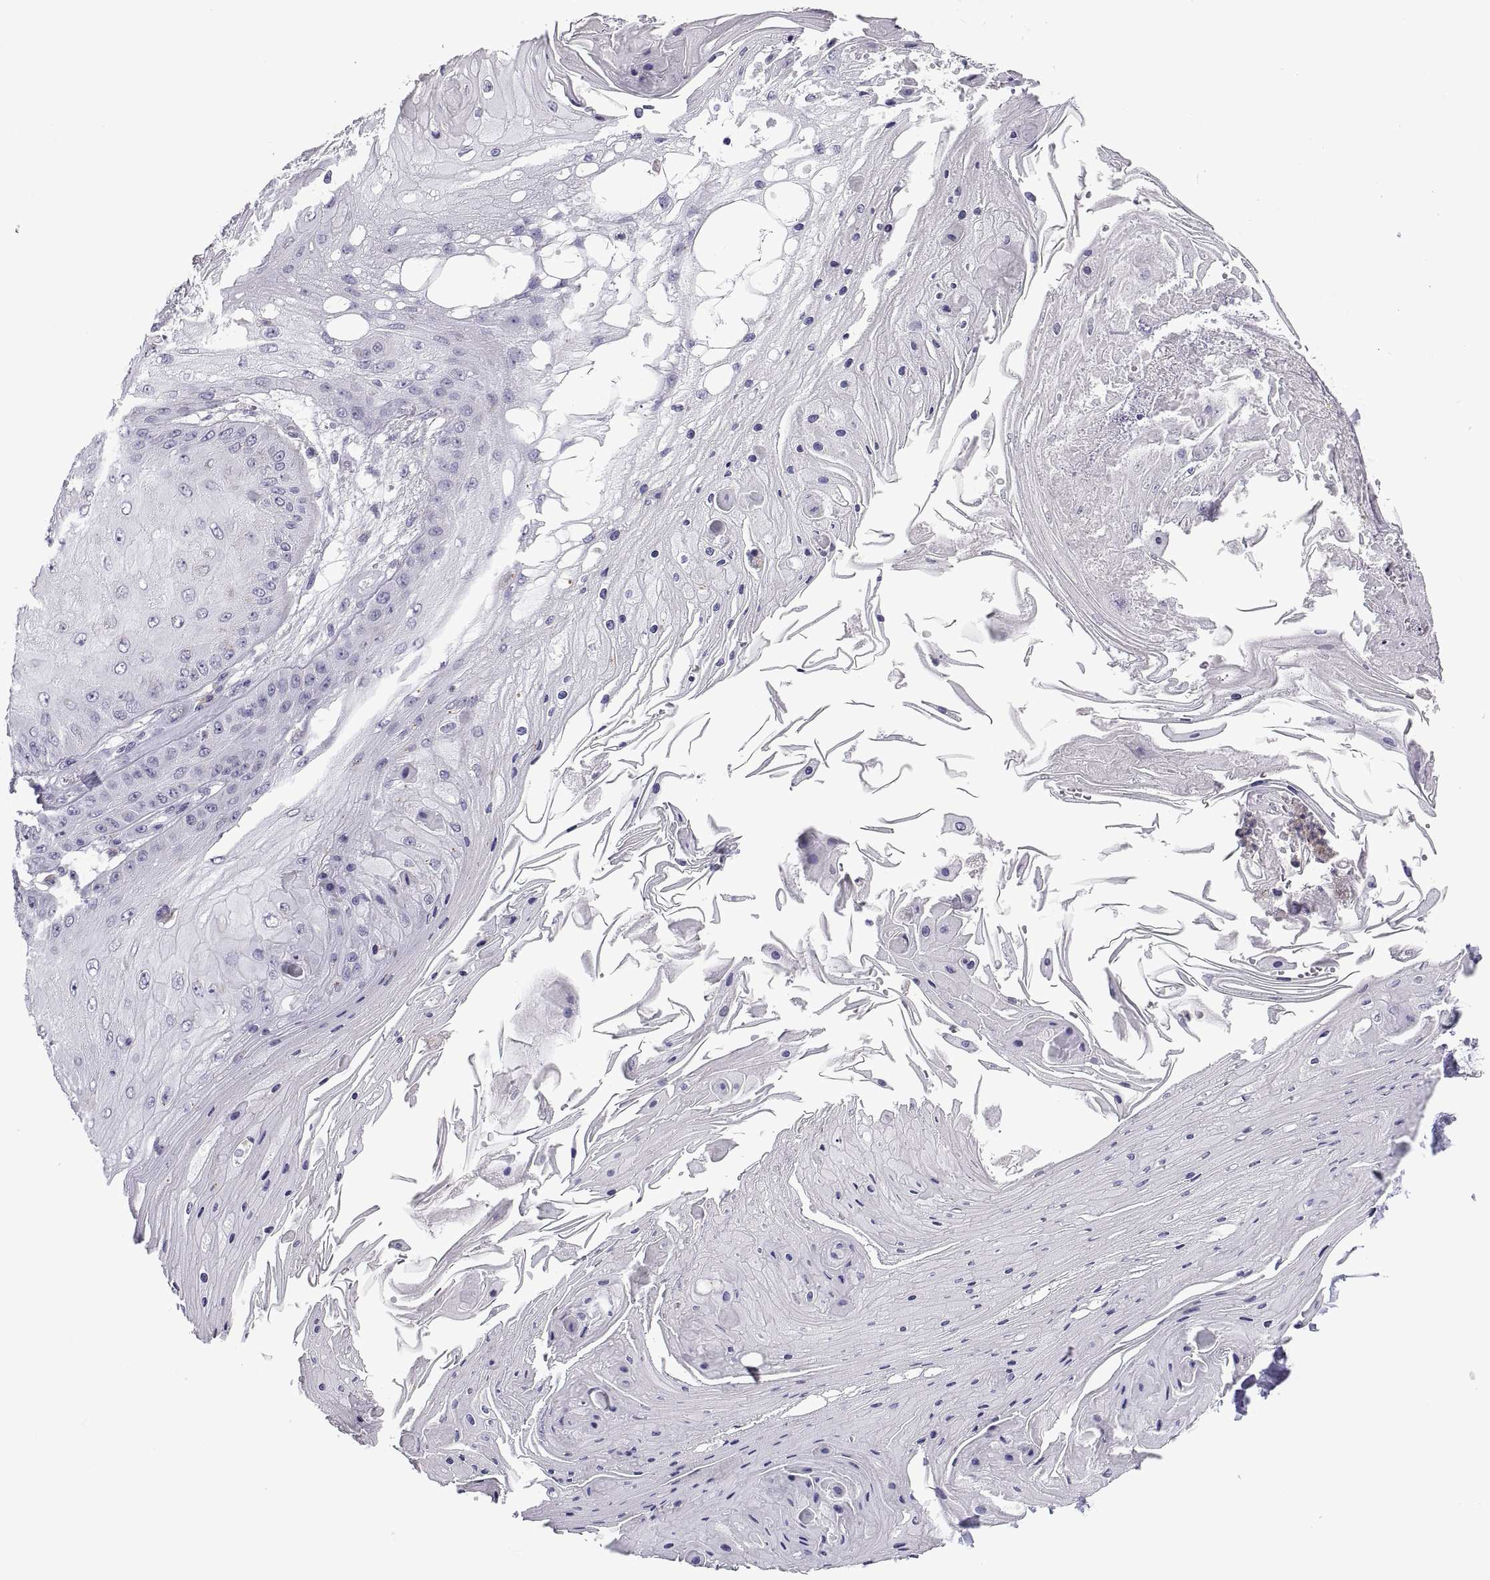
{"staining": {"intensity": "negative", "quantity": "none", "location": "none"}, "tissue": "skin cancer", "cell_type": "Tumor cells", "image_type": "cancer", "snomed": [{"axis": "morphology", "description": "Squamous cell carcinoma, NOS"}, {"axis": "topography", "description": "Skin"}], "caption": "Immunohistochemical staining of human skin cancer (squamous cell carcinoma) reveals no significant positivity in tumor cells.", "gene": "RGS19", "patient": {"sex": "male", "age": 70}}